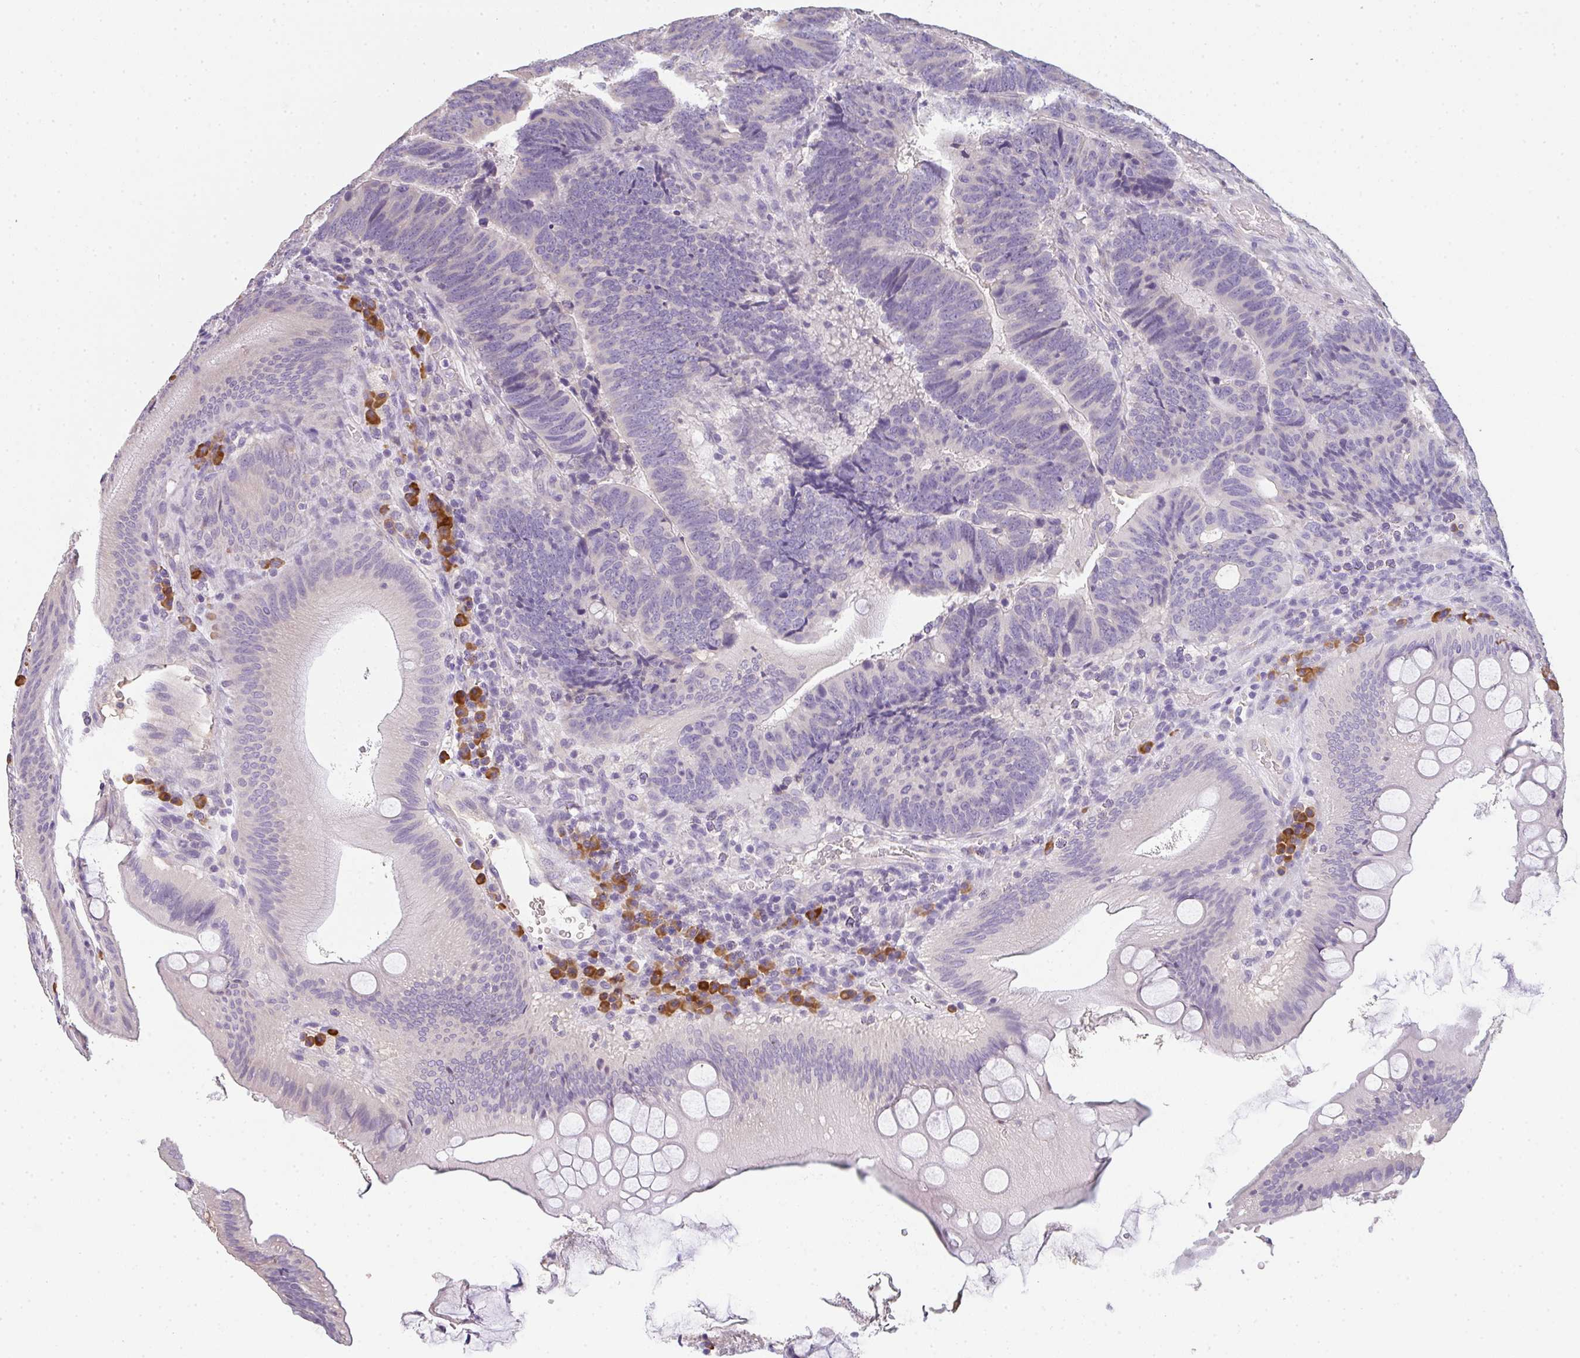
{"staining": {"intensity": "negative", "quantity": "none", "location": "none"}, "tissue": "colorectal cancer", "cell_type": "Tumor cells", "image_type": "cancer", "snomed": [{"axis": "morphology", "description": "Adenocarcinoma, NOS"}, {"axis": "topography", "description": "Colon"}], "caption": "Protein analysis of colorectal cancer (adenocarcinoma) exhibits no significant positivity in tumor cells.", "gene": "ZNF215", "patient": {"sex": "male", "age": 62}}